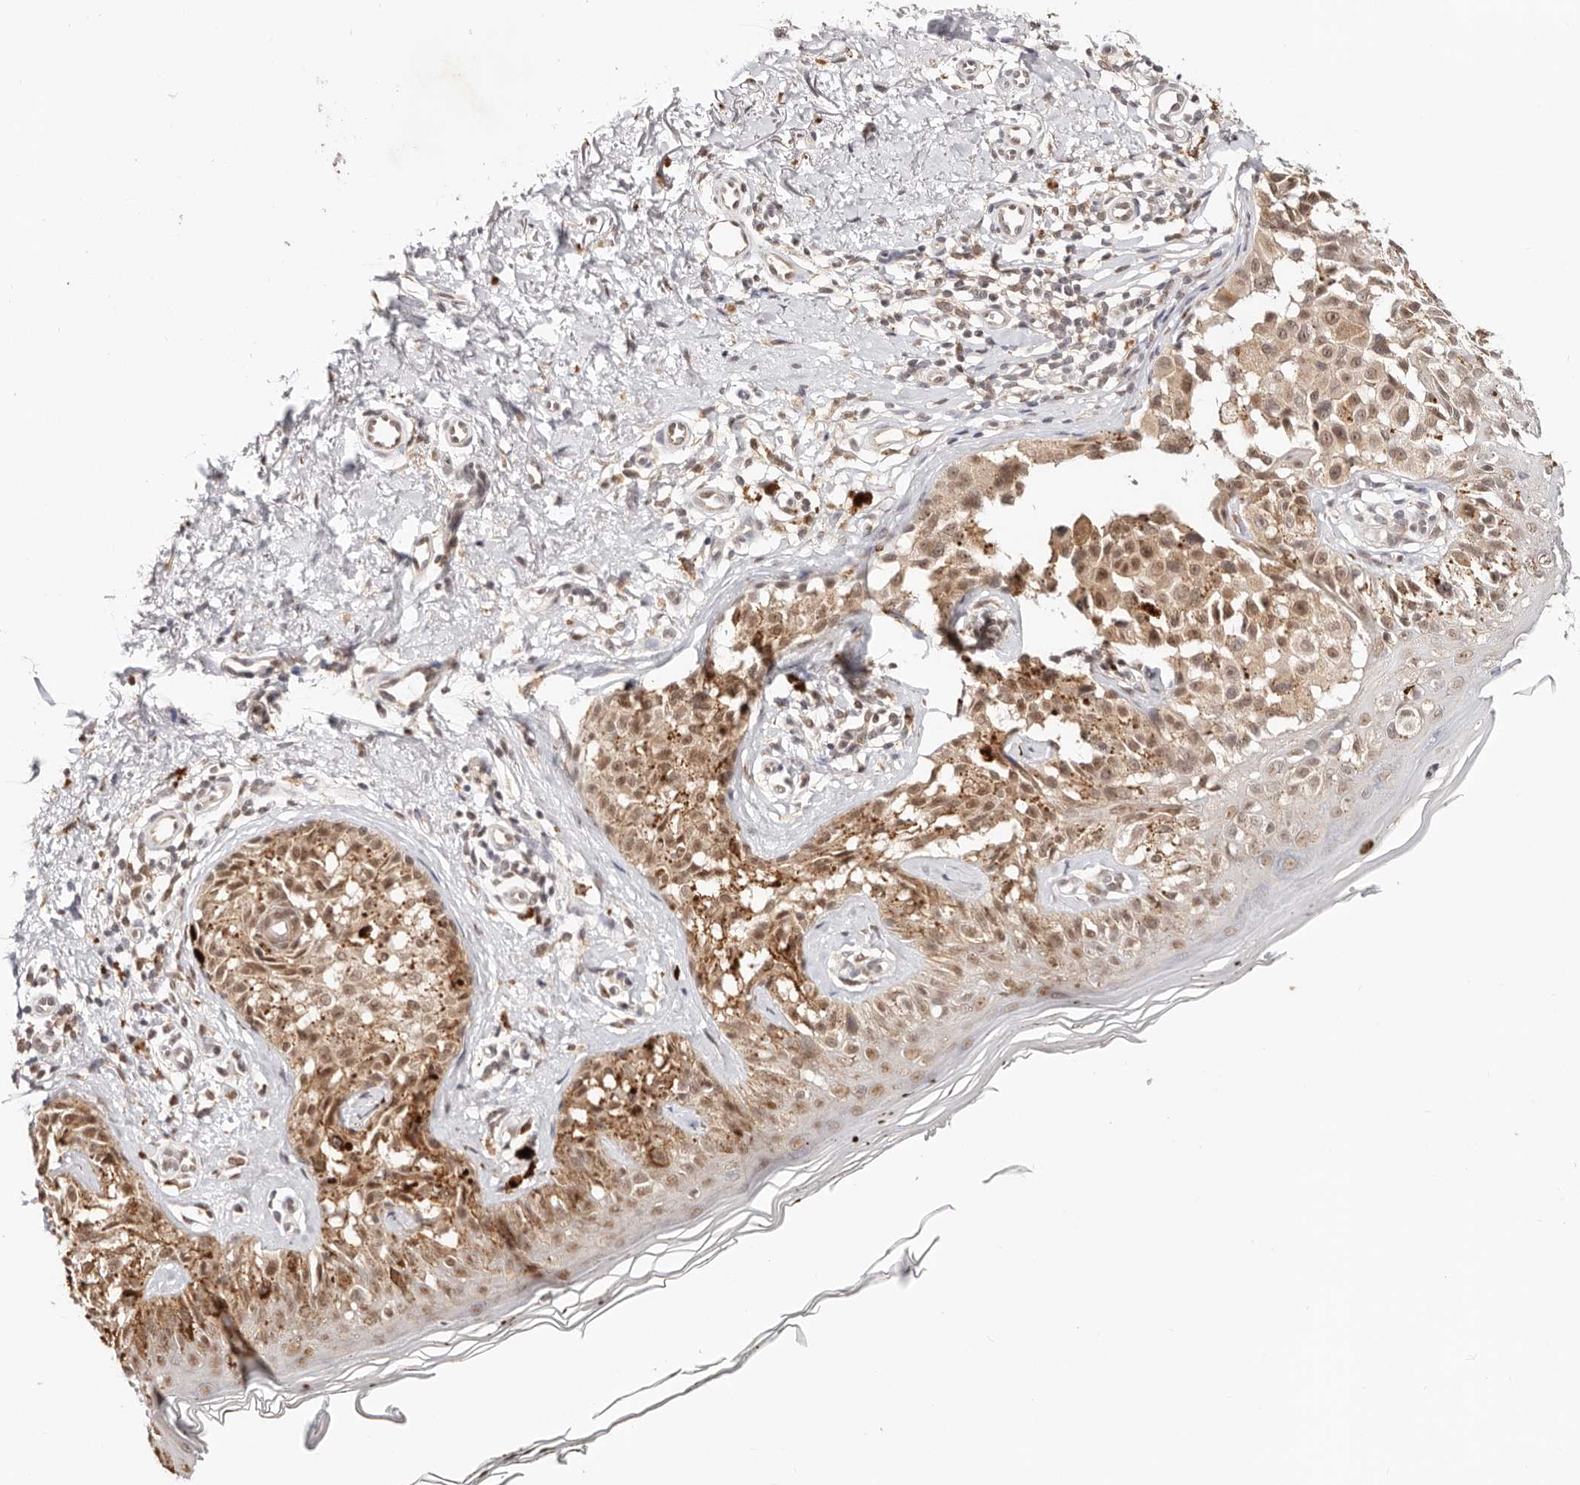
{"staining": {"intensity": "moderate", "quantity": ">75%", "location": "cytoplasmic/membranous,nuclear"}, "tissue": "melanoma", "cell_type": "Tumor cells", "image_type": "cancer", "snomed": [{"axis": "morphology", "description": "Malignant melanoma, NOS"}, {"axis": "topography", "description": "Skin"}], "caption": "This micrograph demonstrates immunohistochemistry staining of melanoma, with medium moderate cytoplasmic/membranous and nuclear positivity in about >75% of tumor cells.", "gene": "VIPAS39", "patient": {"sex": "female", "age": 50}}